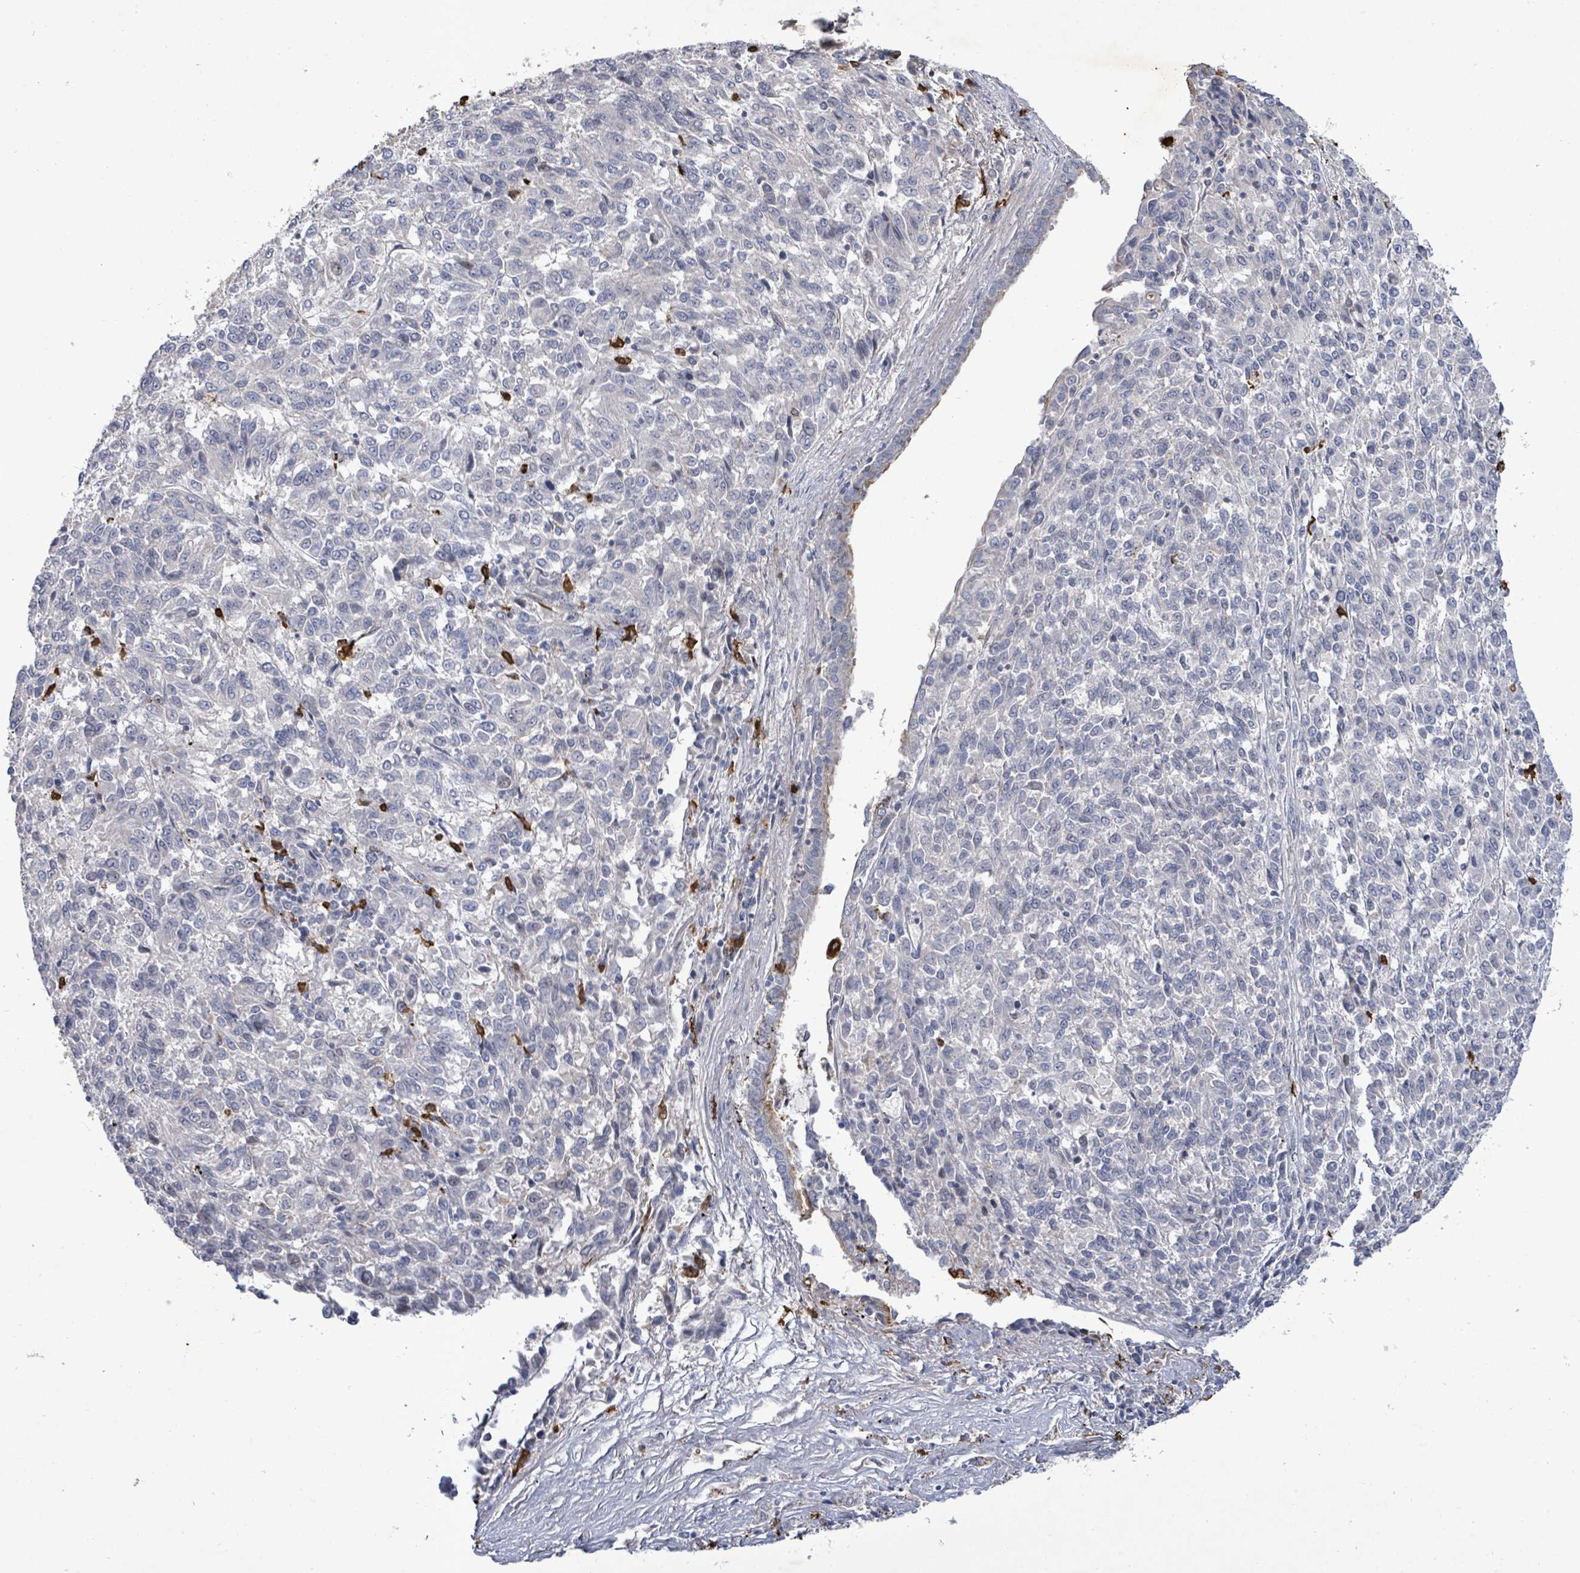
{"staining": {"intensity": "negative", "quantity": "none", "location": "none"}, "tissue": "melanoma", "cell_type": "Tumor cells", "image_type": "cancer", "snomed": [{"axis": "morphology", "description": "Malignant melanoma, Metastatic site"}, {"axis": "topography", "description": "Lung"}], "caption": "Immunohistochemistry micrograph of neoplastic tissue: melanoma stained with DAB shows no significant protein staining in tumor cells. The staining was performed using DAB to visualize the protein expression in brown, while the nuclei were stained in blue with hematoxylin (Magnification: 20x).", "gene": "FAM210A", "patient": {"sex": "male", "age": 64}}